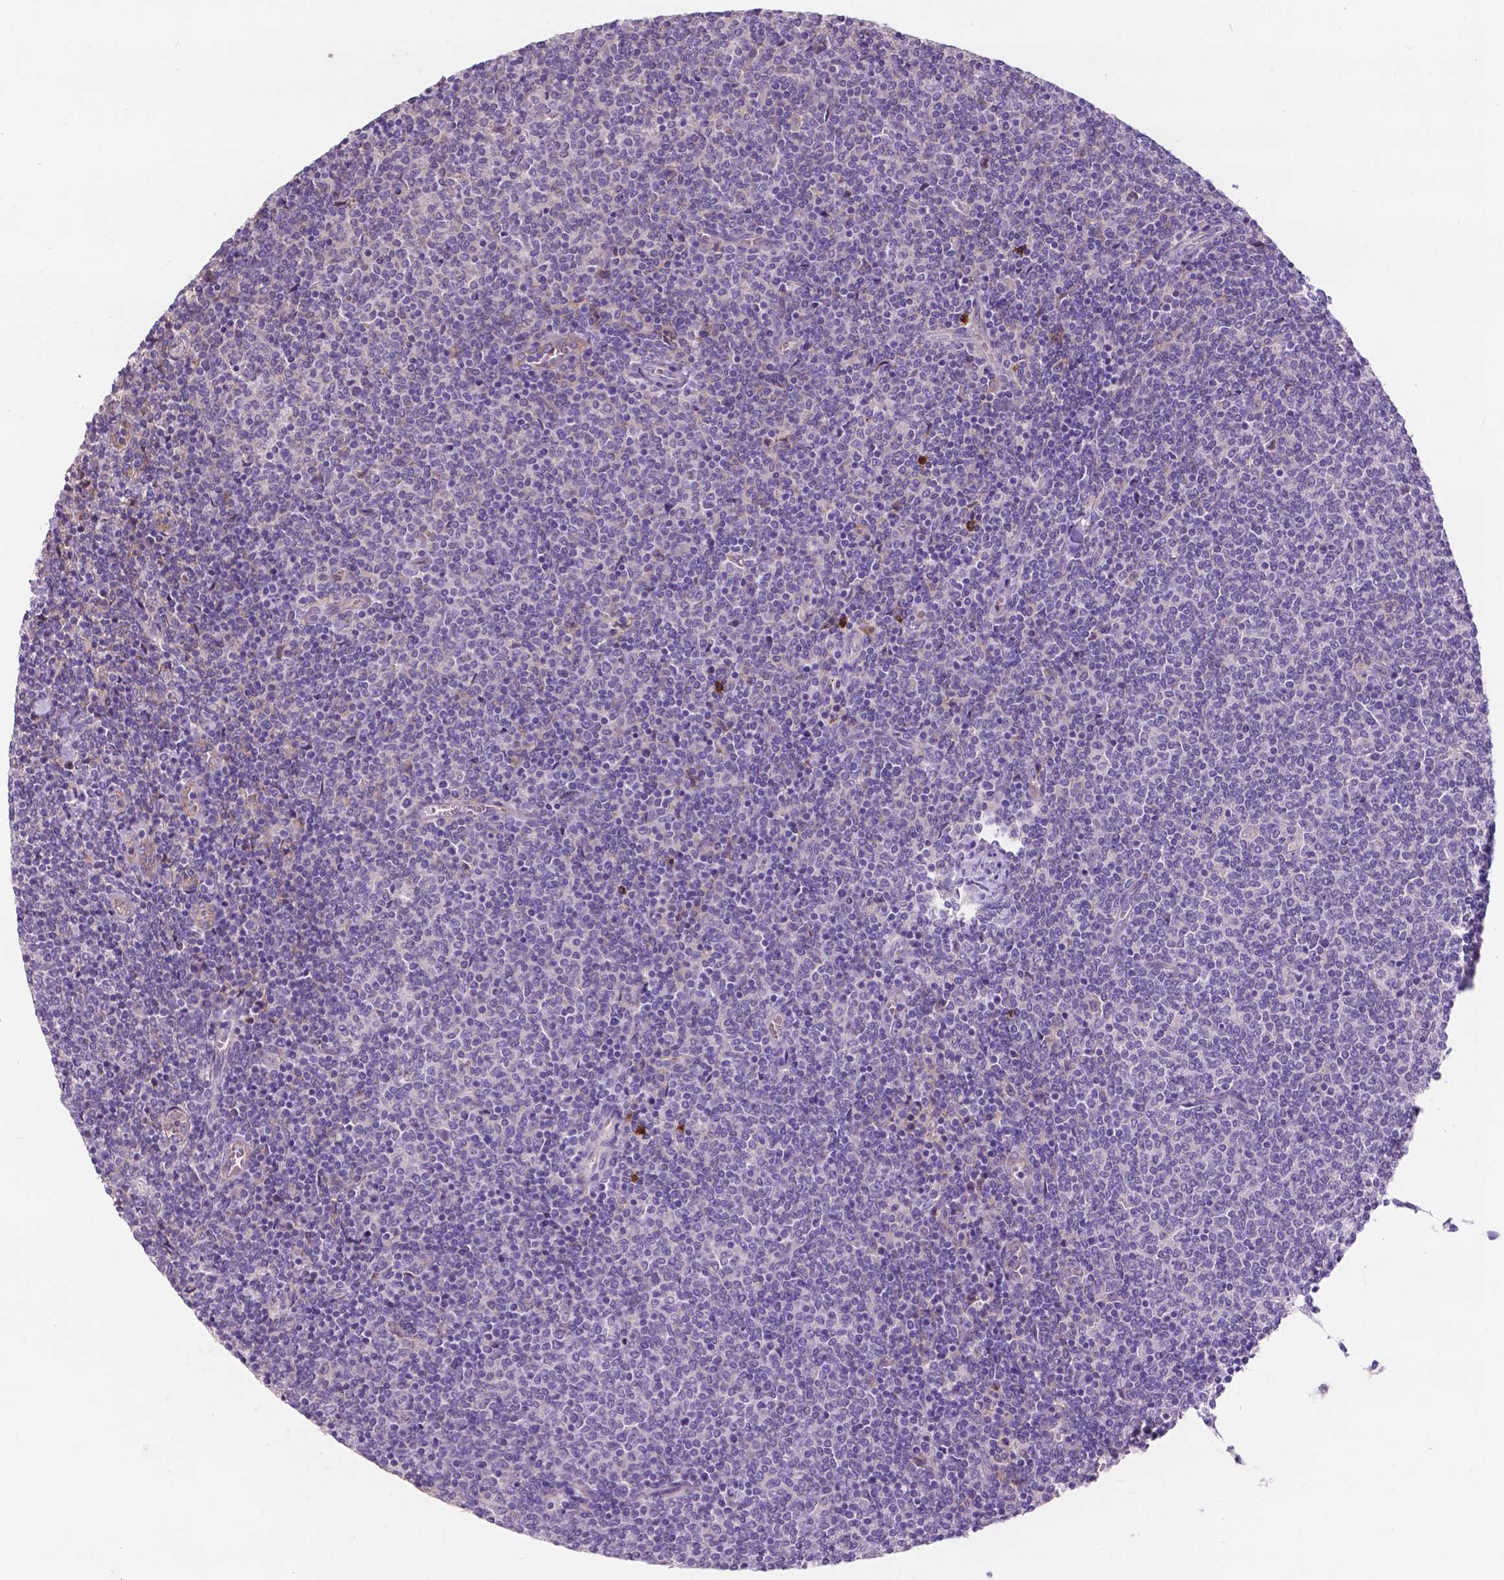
{"staining": {"intensity": "negative", "quantity": "none", "location": "none"}, "tissue": "lymphoma", "cell_type": "Tumor cells", "image_type": "cancer", "snomed": [{"axis": "morphology", "description": "Malignant lymphoma, non-Hodgkin's type, Low grade"}, {"axis": "topography", "description": "Lymph node"}], "caption": "Immunohistochemical staining of lymphoma reveals no significant positivity in tumor cells.", "gene": "PLSCR1", "patient": {"sex": "male", "age": 52}}